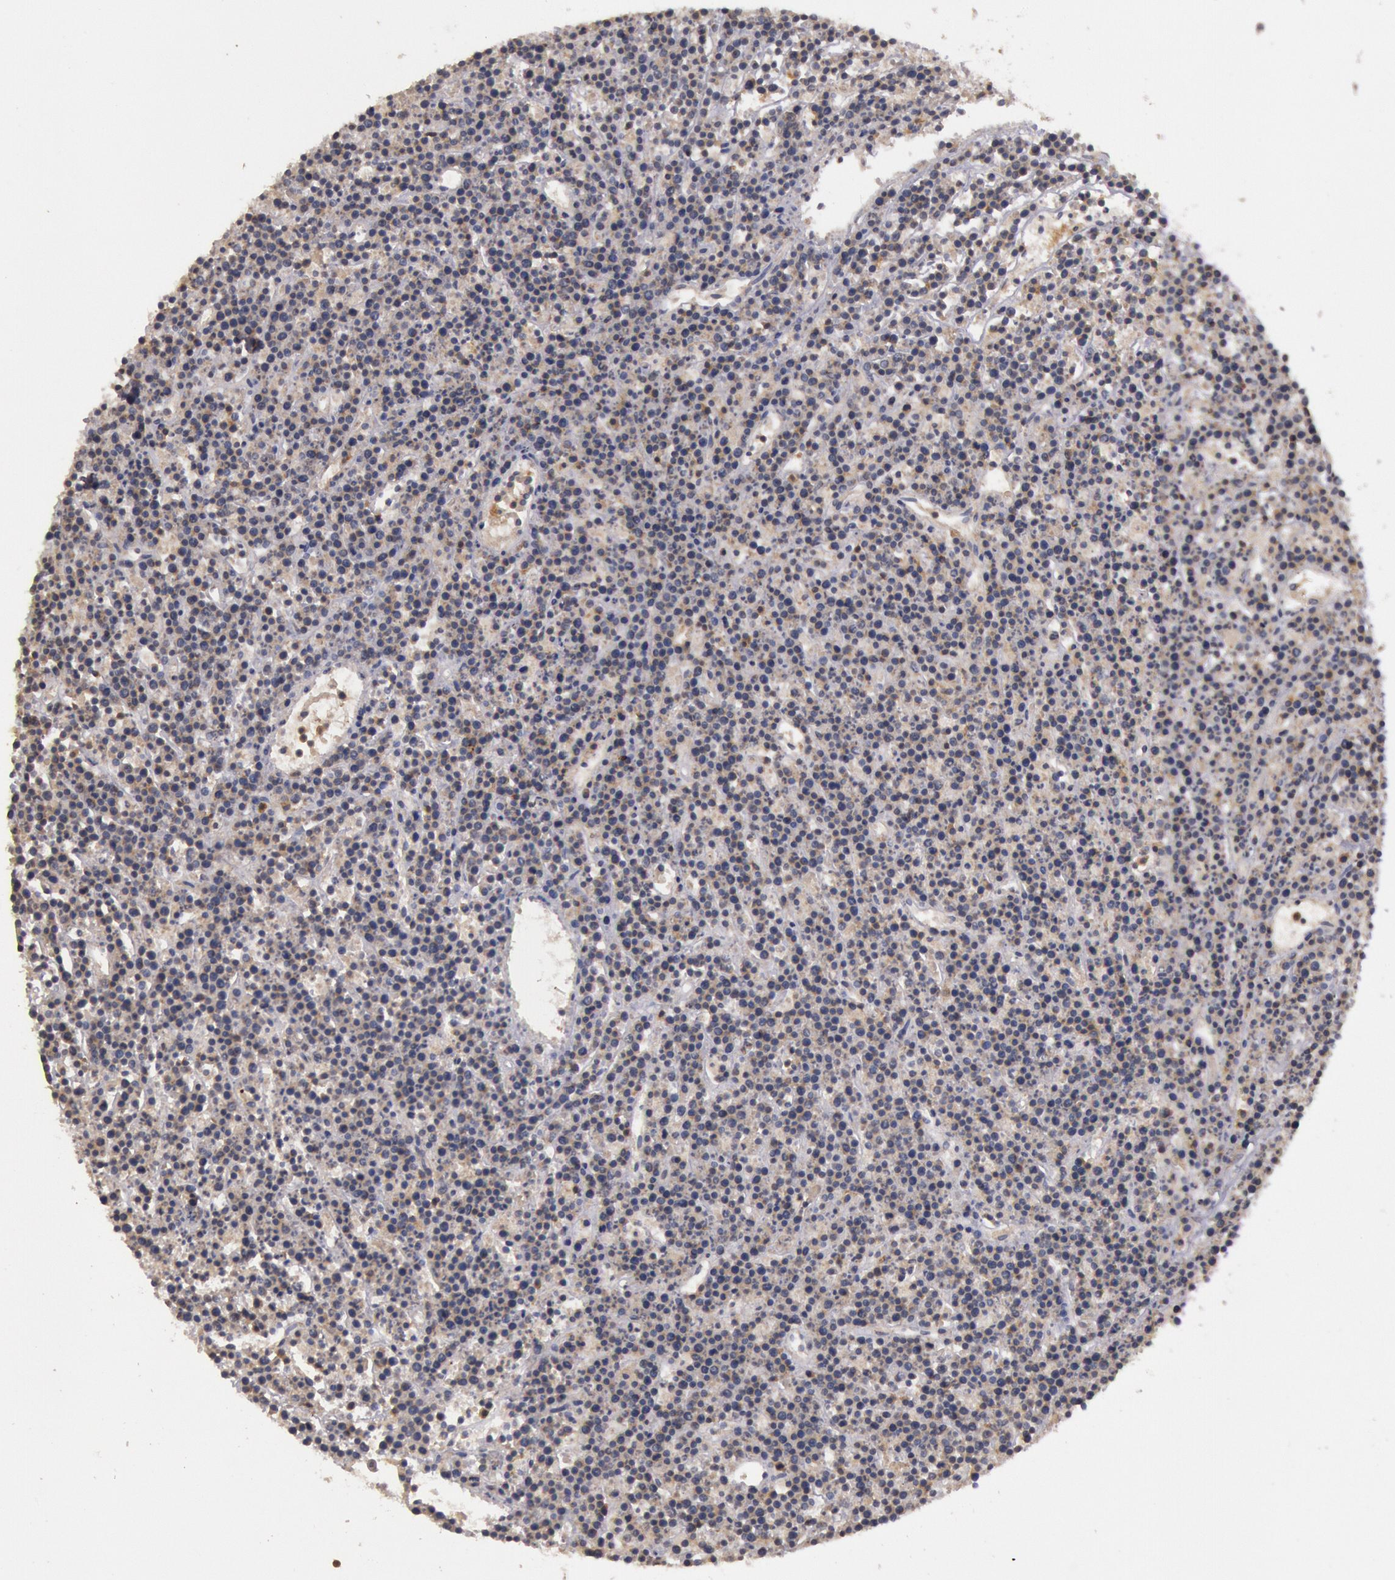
{"staining": {"intensity": "weak", "quantity": "<25%", "location": "cytoplasmic/membranous"}, "tissue": "lymphoma", "cell_type": "Tumor cells", "image_type": "cancer", "snomed": [{"axis": "morphology", "description": "Malignant lymphoma, non-Hodgkin's type, High grade"}, {"axis": "topography", "description": "Ovary"}], "caption": "A high-resolution image shows immunohistochemistry (IHC) staining of malignant lymphoma, non-Hodgkin's type (high-grade), which exhibits no significant expression in tumor cells. The staining is performed using DAB brown chromogen with nuclei counter-stained in using hematoxylin.", "gene": "PIK3R1", "patient": {"sex": "female", "age": 56}}